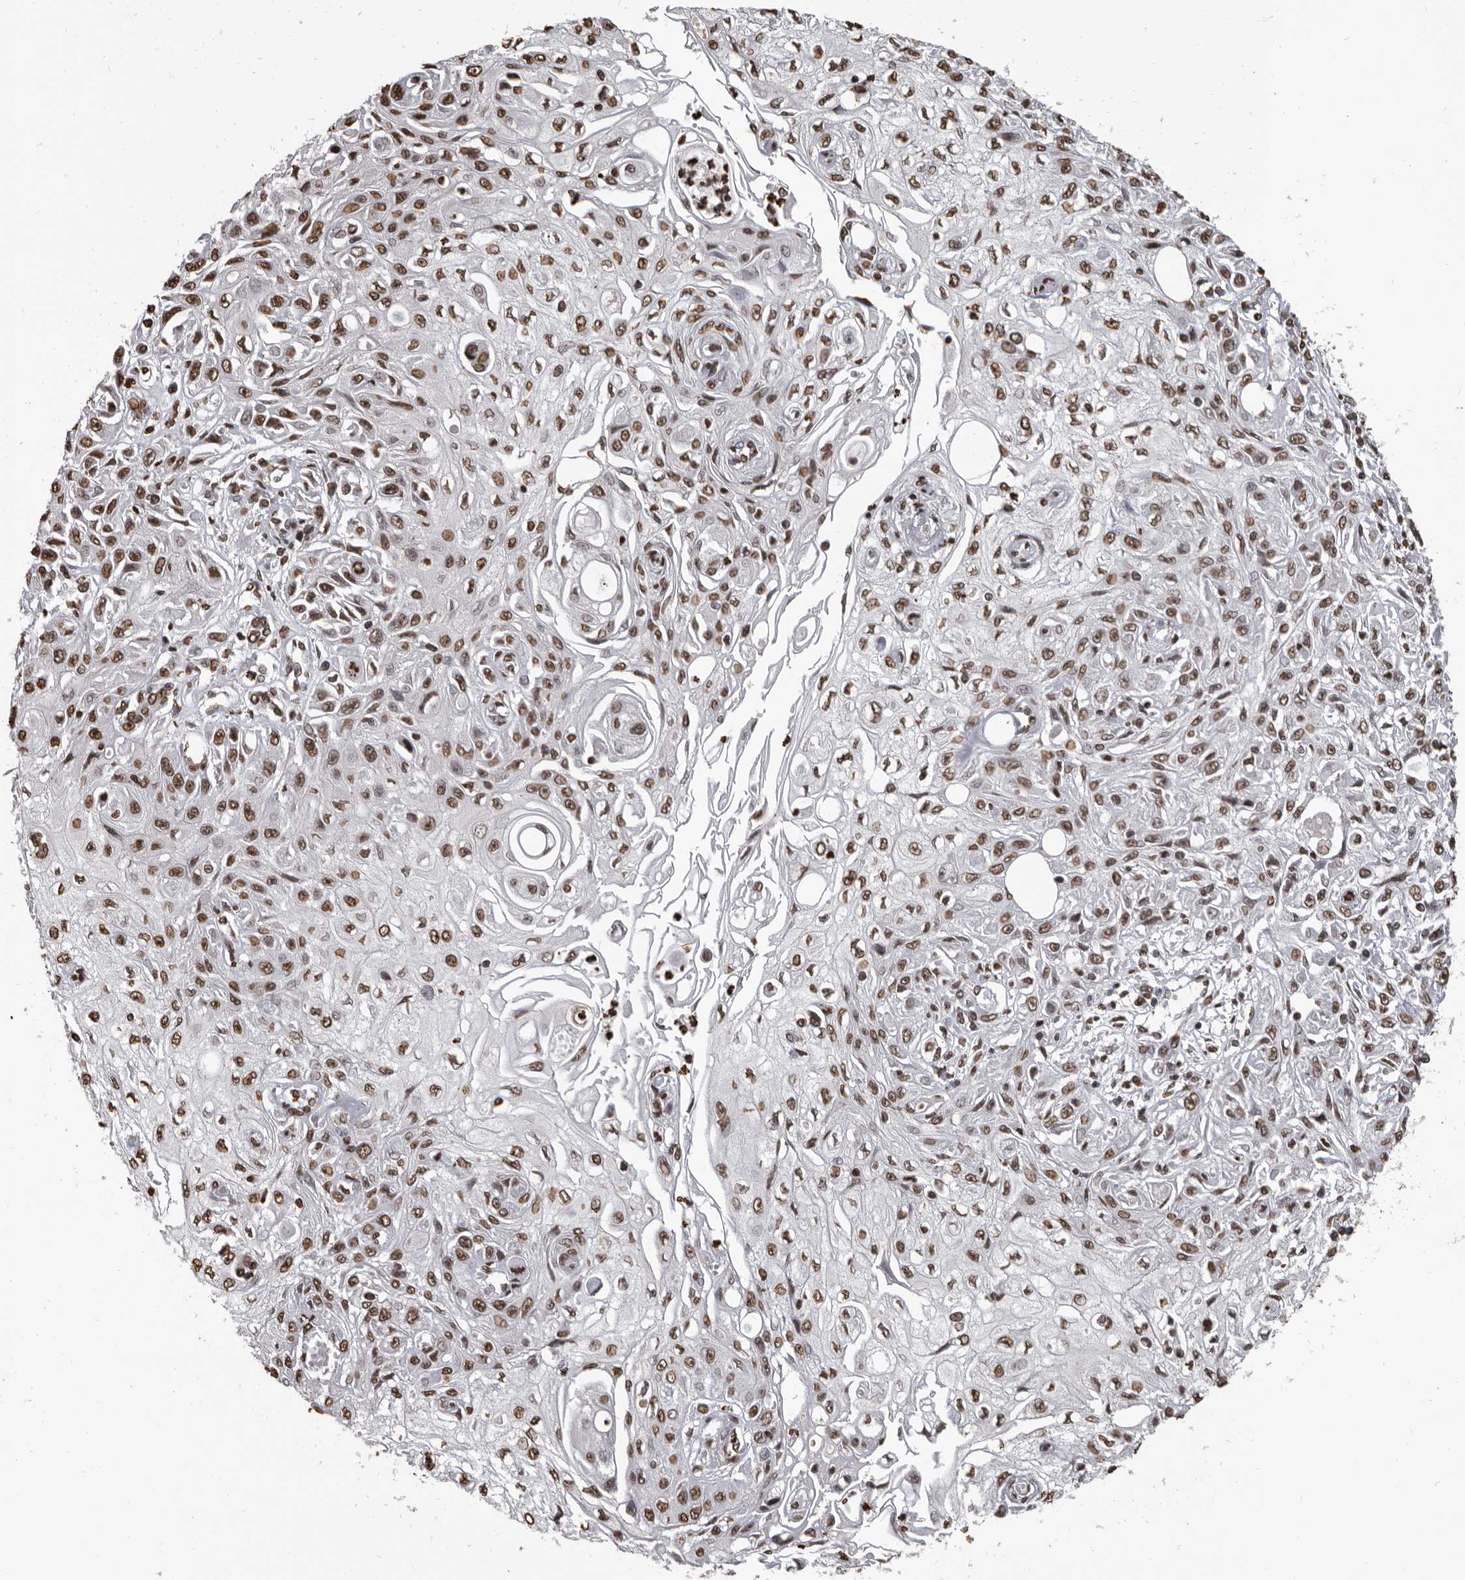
{"staining": {"intensity": "moderate", "quantity": ">75%", "location": "nuclear"}, "tissue": "skin cancer", "cell_type": "Tumor cells", "image_type": "cancer", "snomed": [{"axis": "morphology", "description": "Squamous cell carcinoma, NOS"}, {"axis": "morphology", "description": "Squamous cell carcinoma, metastatic, NOS"}, {"axis": "topography", "description": "Skin"}, {"axis": "topography", "description": "Lymph node"}], "caption": "Immunohistochemical staining of skin cancer displays medium levels of moderate nuclear protein positivity in approximately >75% of tumor cells. (brown staining indicates protein expression, while blue staining denotes nuclei).", "gene": "AHR", "patient": {"sex": "male", "age": 75}}